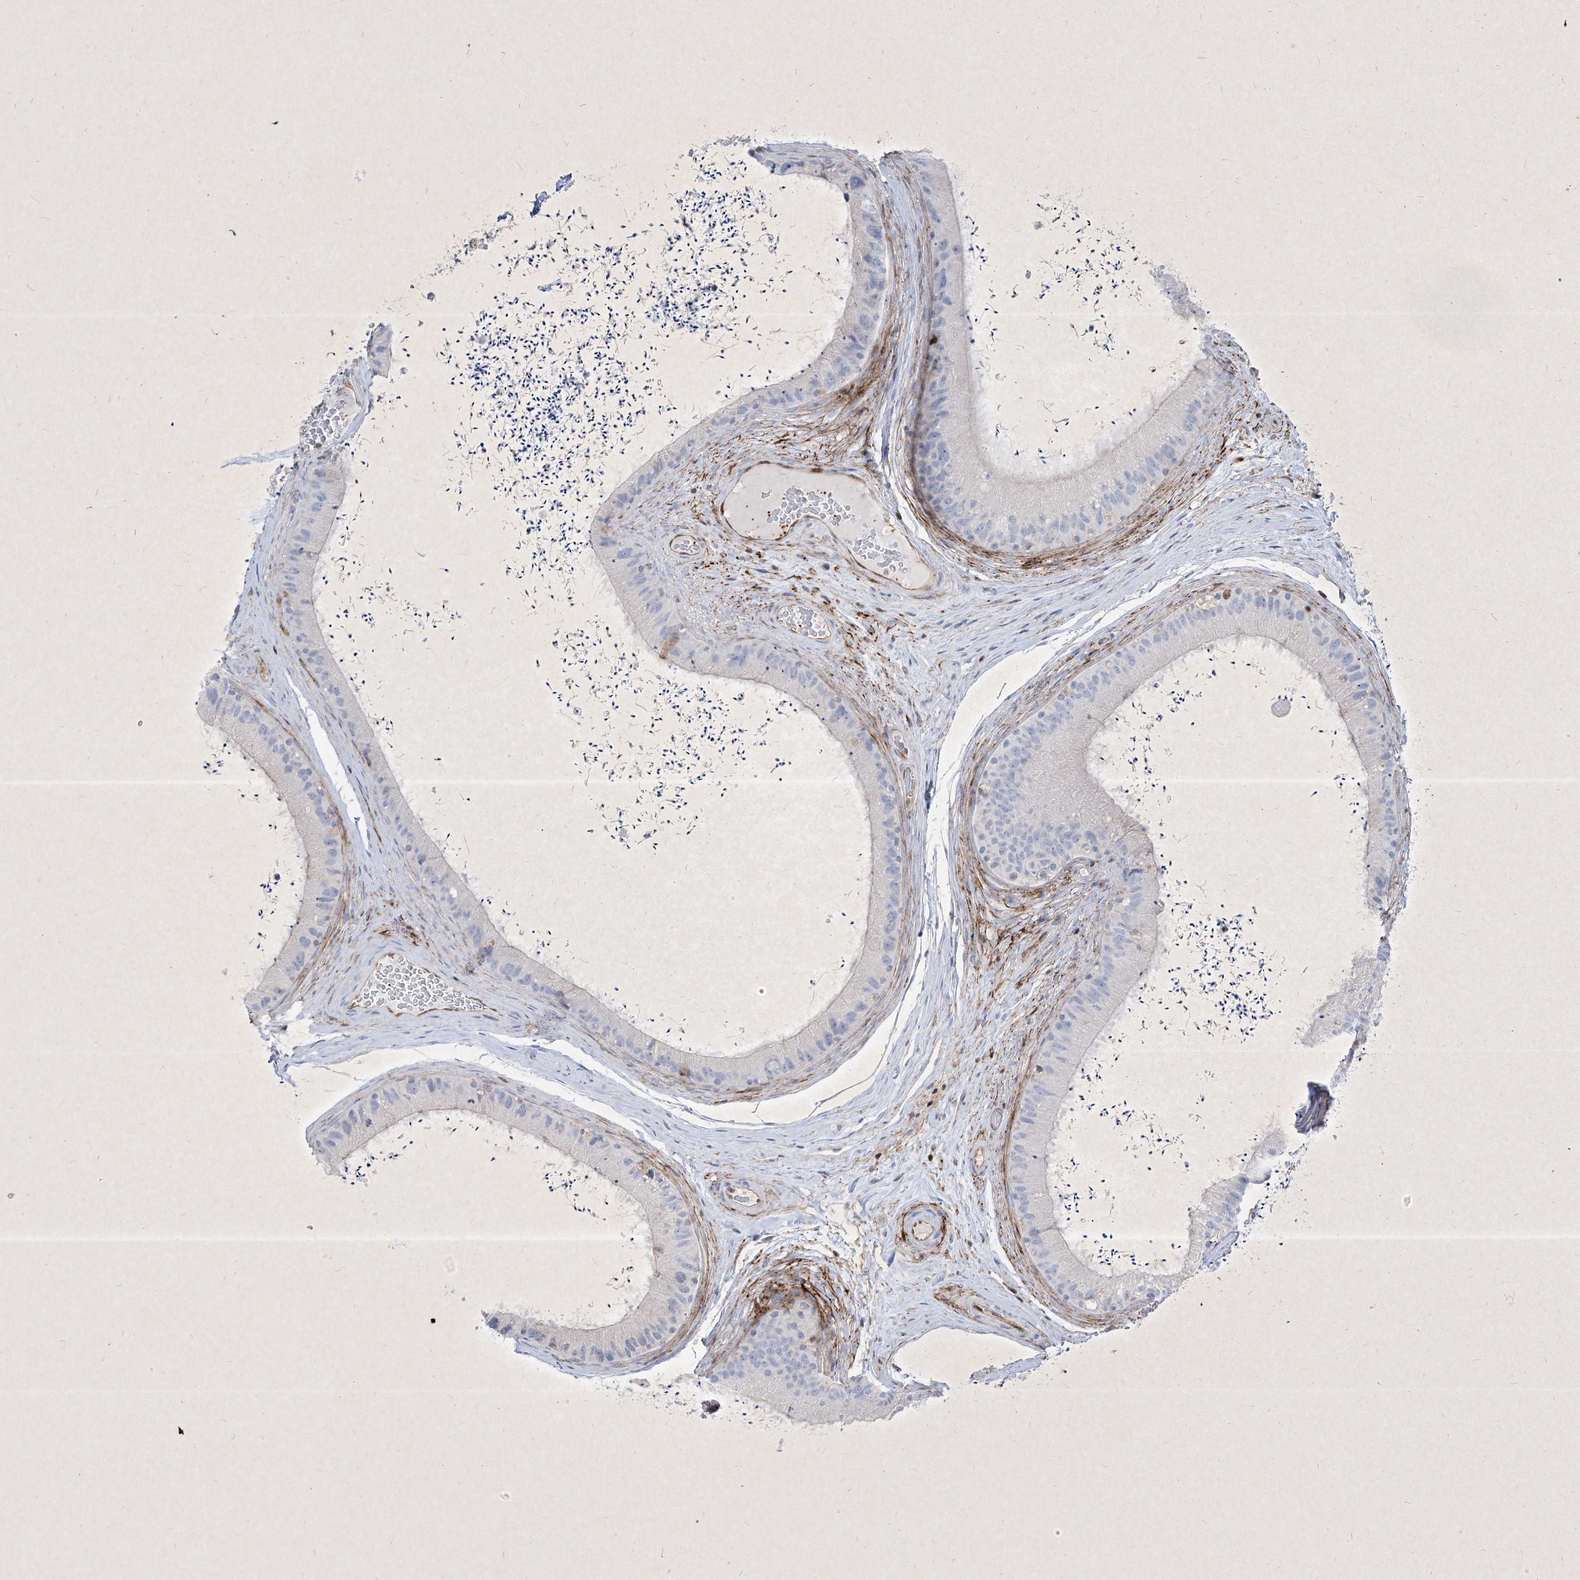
{"staining": {"intensity": "negative", "quantity": "none", "location": "none"}, "tissue": "epididymis", "cell_type": "Glandular cells", "image_type": "normal", "snomed": [{"axis": "morphology", "description": "Normal tissue, NOS"}, {"axis": "topography", "description": "Epididymis, spermatic cord, NOS"}], "caption": "This is an immunohistochemistry (IHC) histopathology image of unremarkable human epididymis. There is no positivity in glandular cells.", "gene": "PSMB10", "patient": {"sex": "male", "age": 50}}